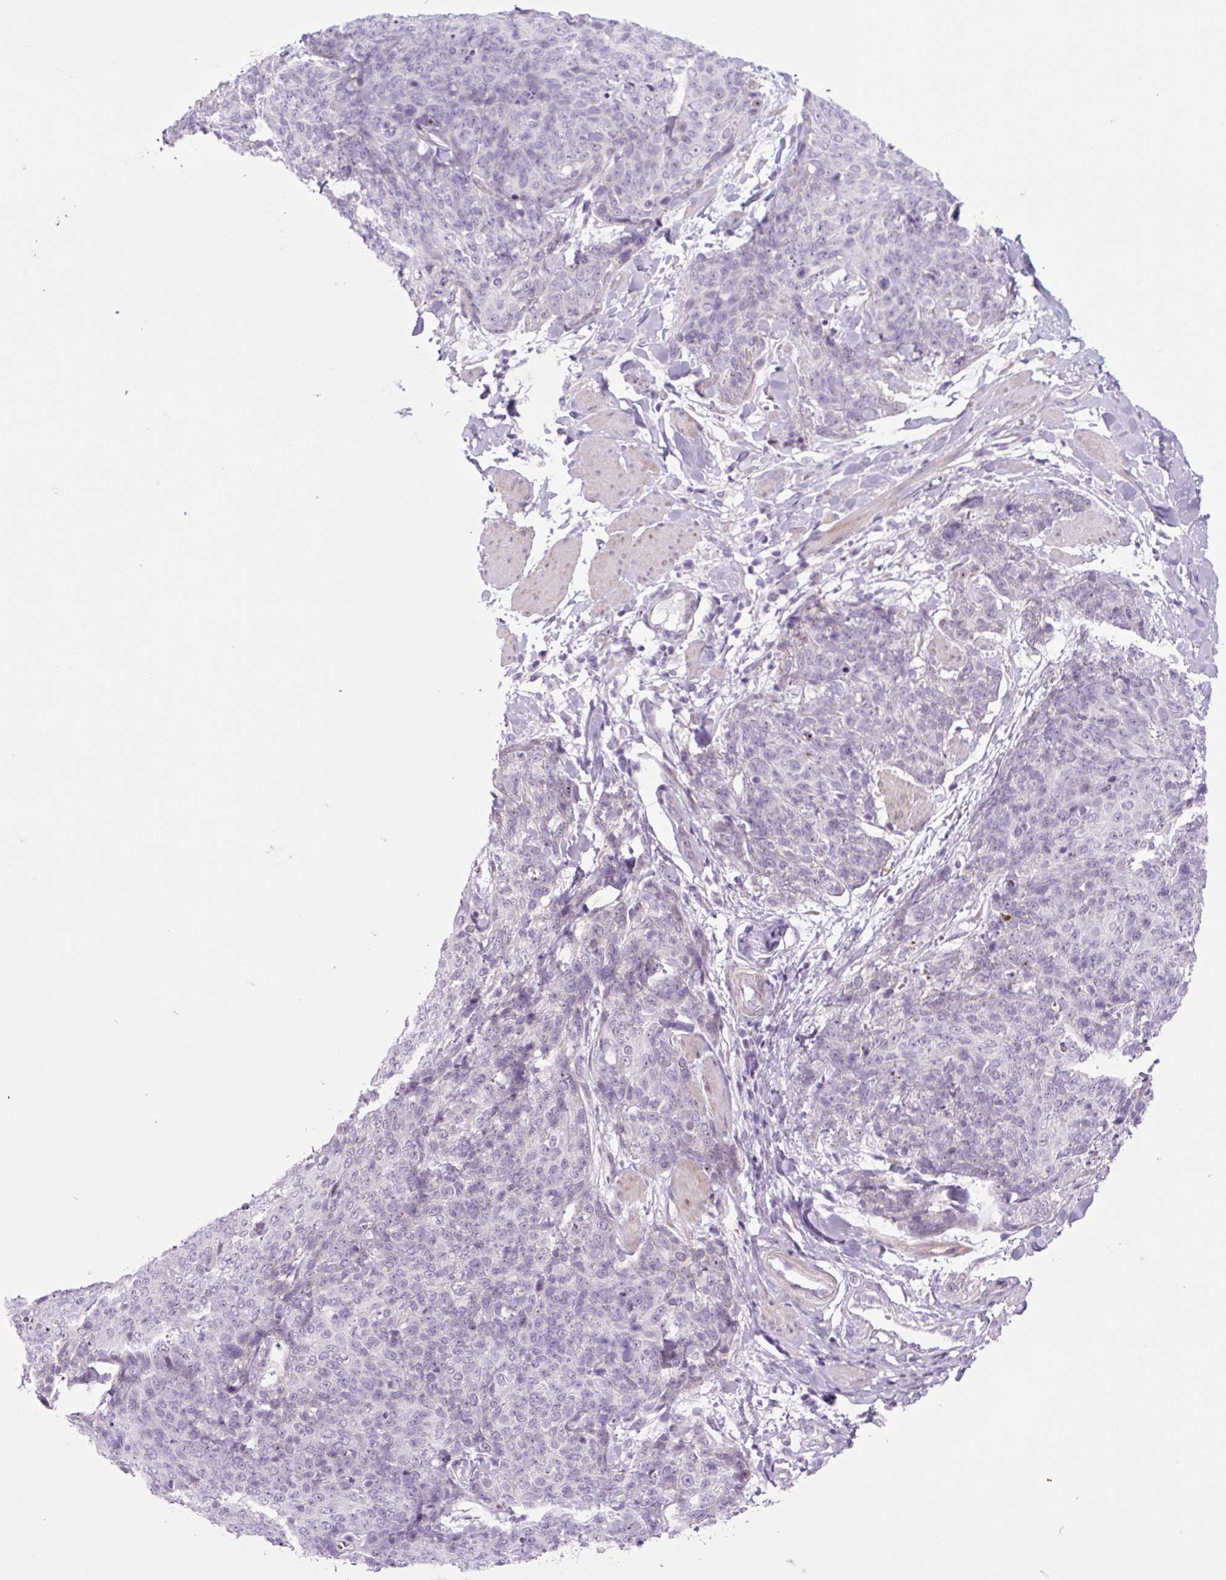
{"staining": {"intensity": "negative", "quantity": "none", "location": "none"}, "tissue": "skin cancer", "cell_type": "Tumor cells", "image_type": "cancer", "snomed": [{"axis": "morphology", "description": "Squamous cell carcinoma, NOS"}, {"axis": "topography", "description": "Skin"}, {"axis": "topography", "description": "Vulva"}], "caption": "This is an immunohistochemistry photomicrograph of skin cancer. There is no staining in tumor cells.", "gene": "RRS1", "patient": {"sex": "female", "age": 85}}